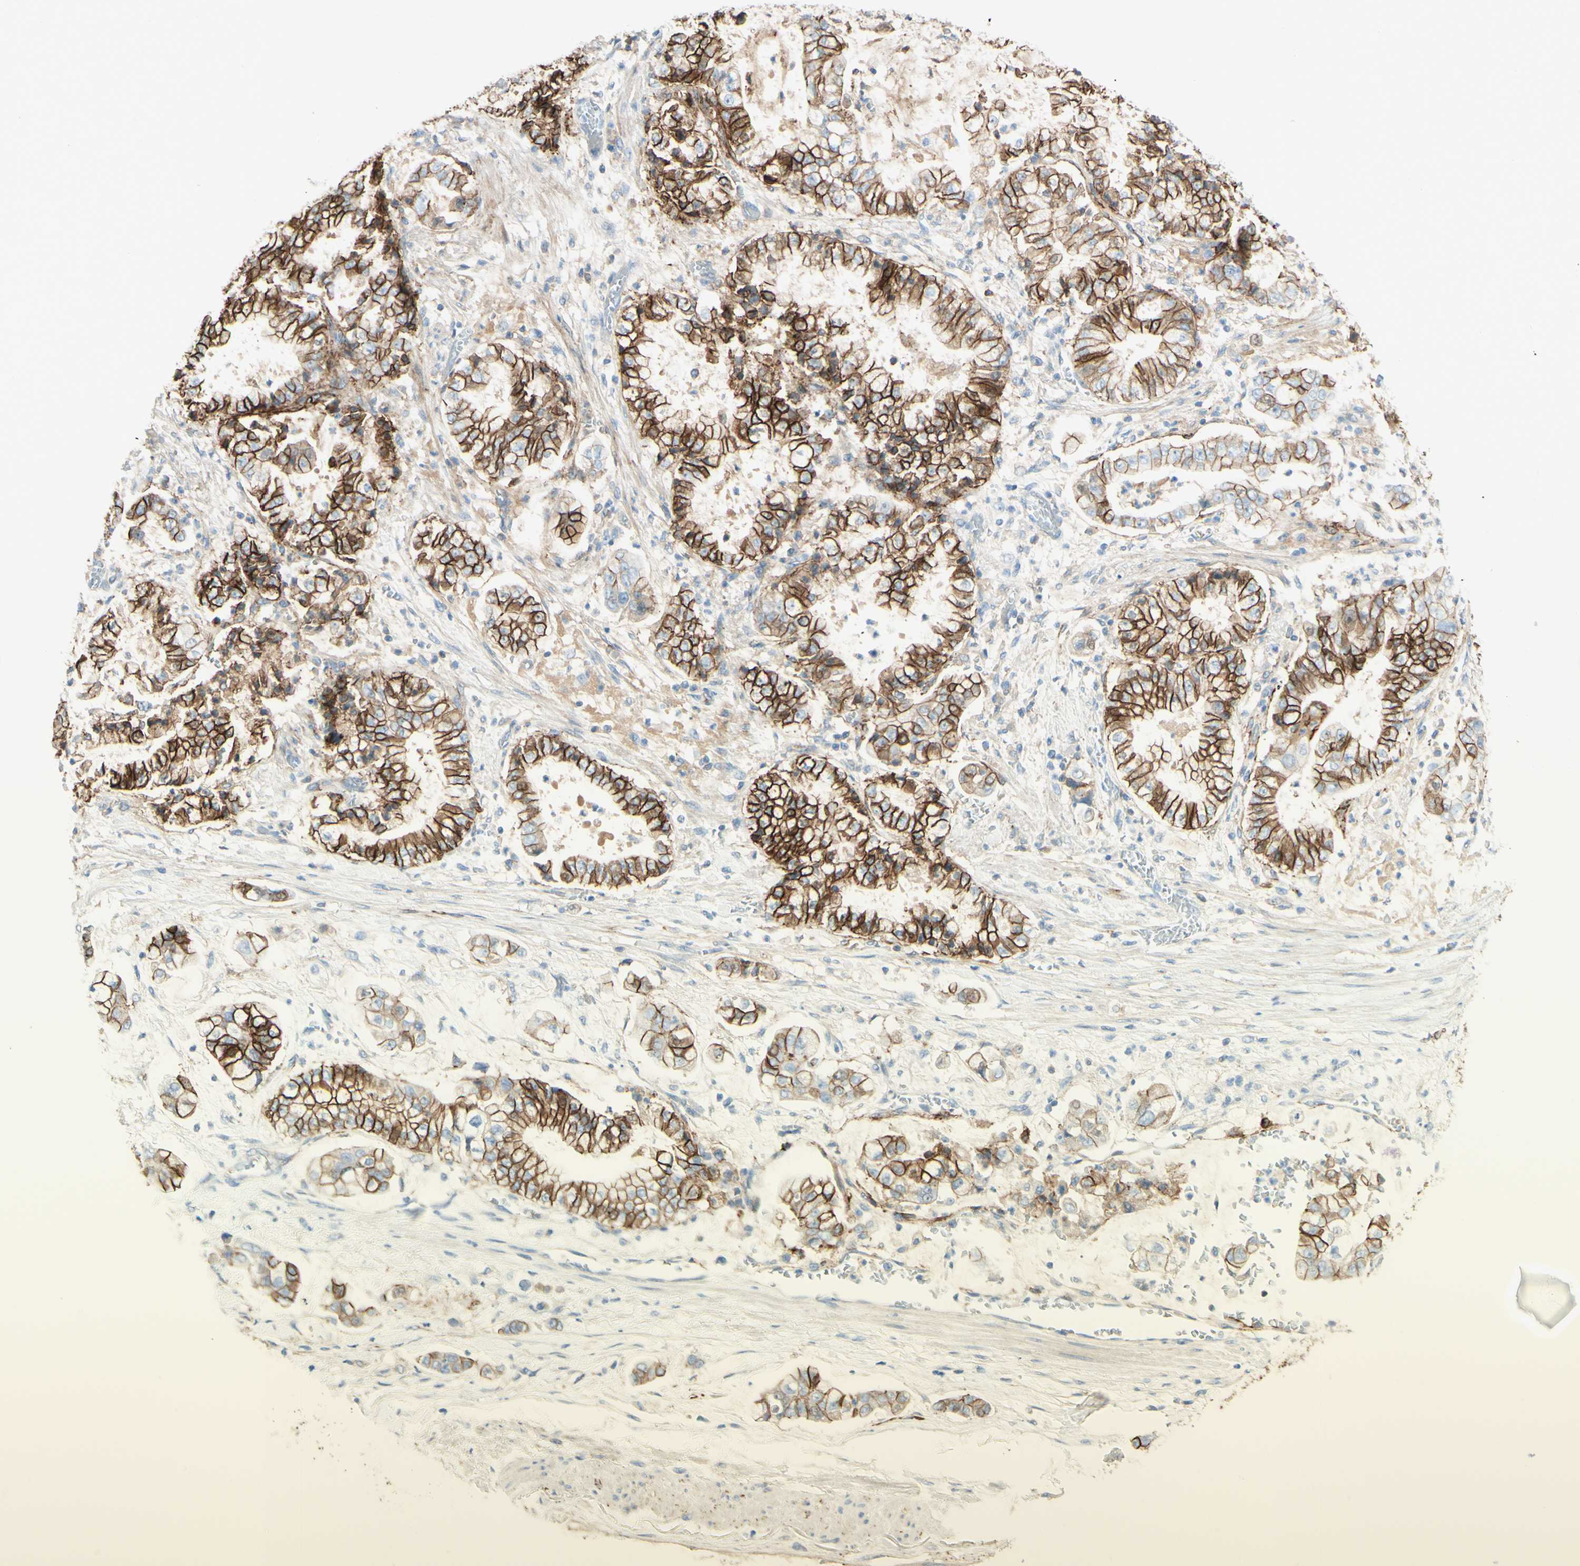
{"staining": {"intensity": "strong", "quantity": "25%-75%", "location": "cytoplasmic/membranous"}, "tissue": "stomach cancer", "cell_type": "Tumor cells", "image_type": "cancer", "snomed": [{"axis": "morphology", "description": "Adenocarcinoma, NOS"}, {"axis": "topography", "description": "Stomach"}], "caption": "Immunohistochemistry staining of stomach cancer, which displays high levels of strong cytoplasmic/membranous positivity in about 25%-75% of tumor cells indicating strong cytoplasmic/membranous protein expression. The staining was performed using DAB (3,3'-diaminobenzidine) (brown) for protein detection and nuclei were counterstained in hematoxylin (blue).", "gene": "ALCAM", "patient": {"sex": "male", "age": 76}}